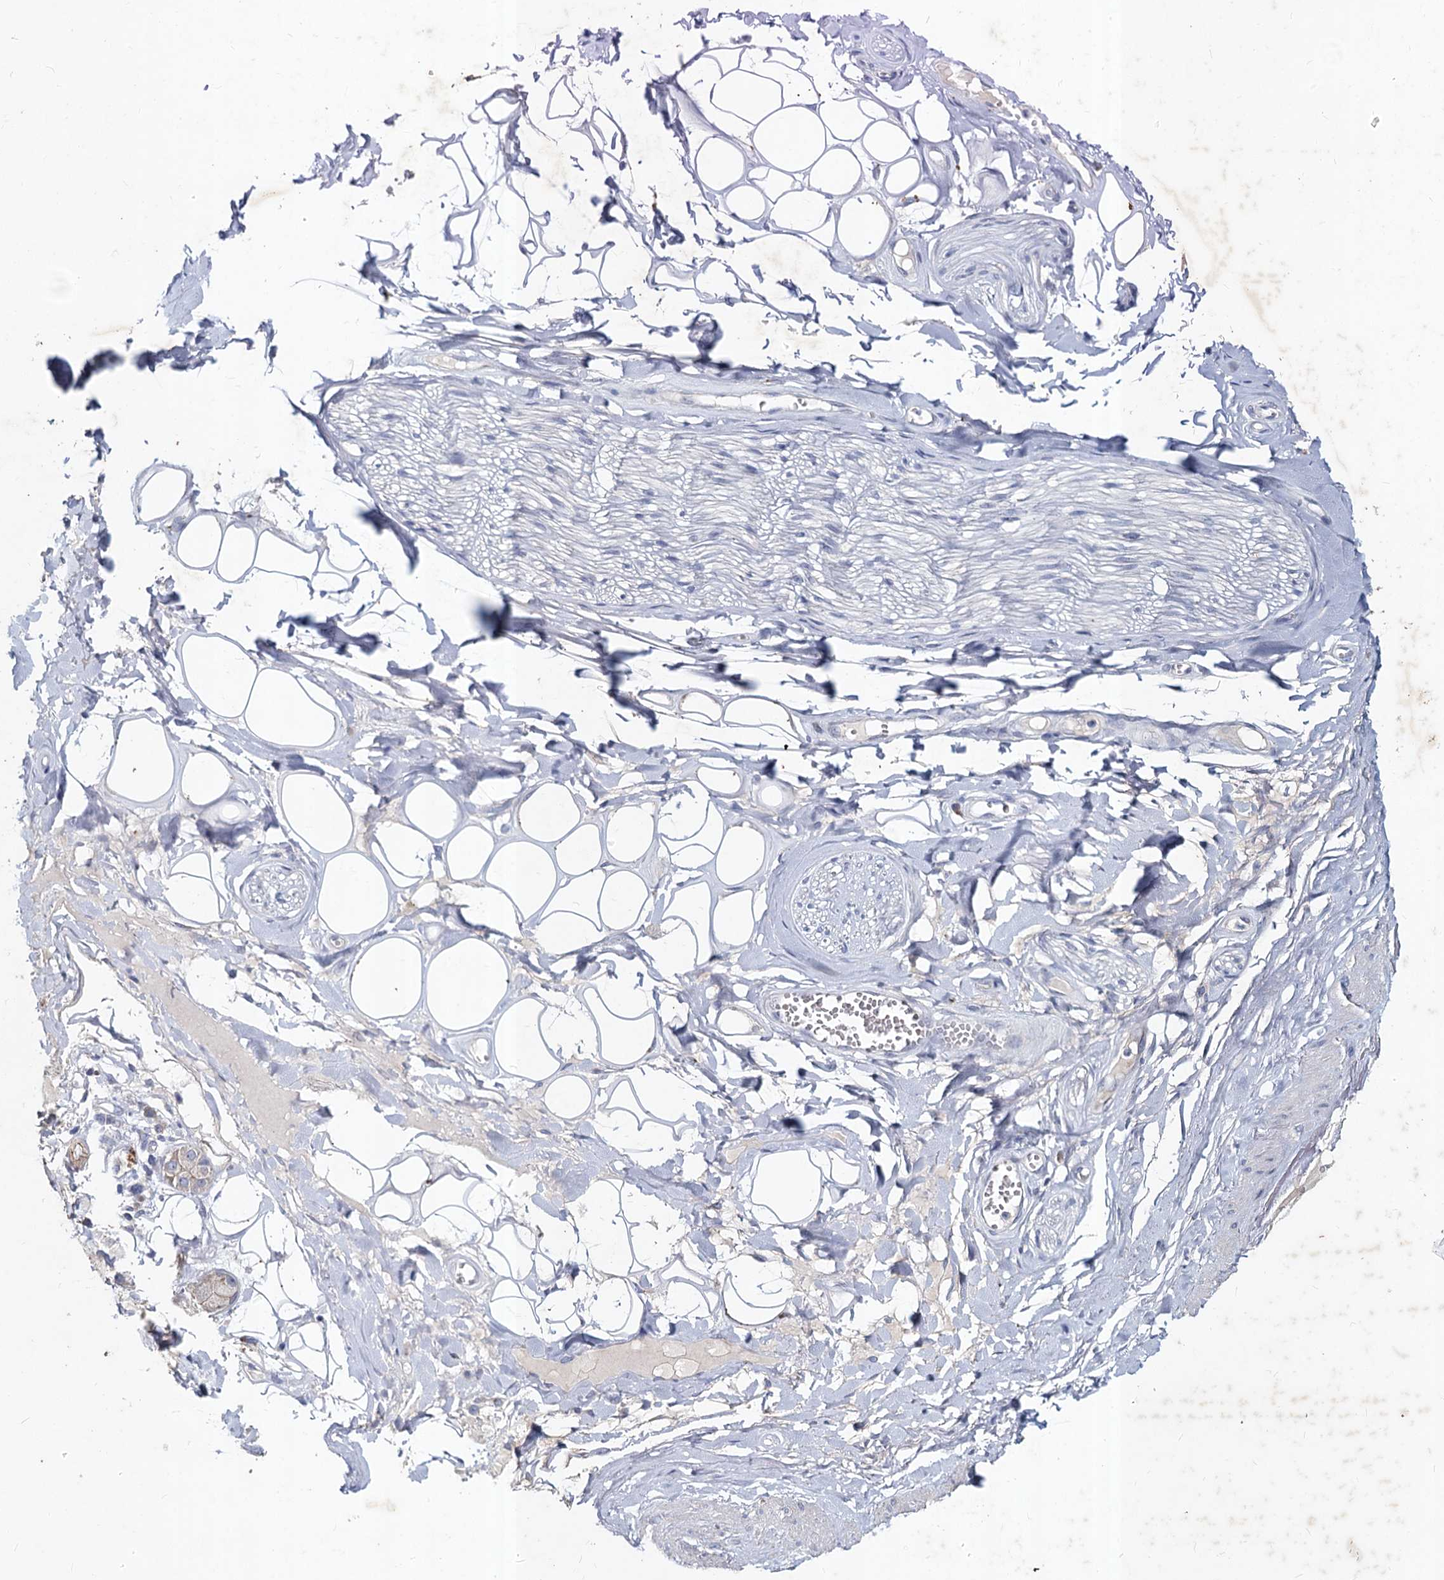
{"staining": {"intensity": "negative", "quantity": "none", "location": "none"}, "tissue": "adipose tissue", "cell_type": "Adipocytes", "image_type": "normal", "snomed": [{"axis": "morphology", "description": "Normal tissue, NOS"}, {"axis": "morphology", "description": "Inflammation, NOS"}, {"axis": "topography", "description": "Salivary gland"}, {"axis": "topography", "description": "Peripheral nerve tissue"}], "caption": "Adipose tissue stained for a protein using IHC demonstrates no expression adipocytes.", "gene": "TMX2", "patient": {"sex": "female", "age": 75}}